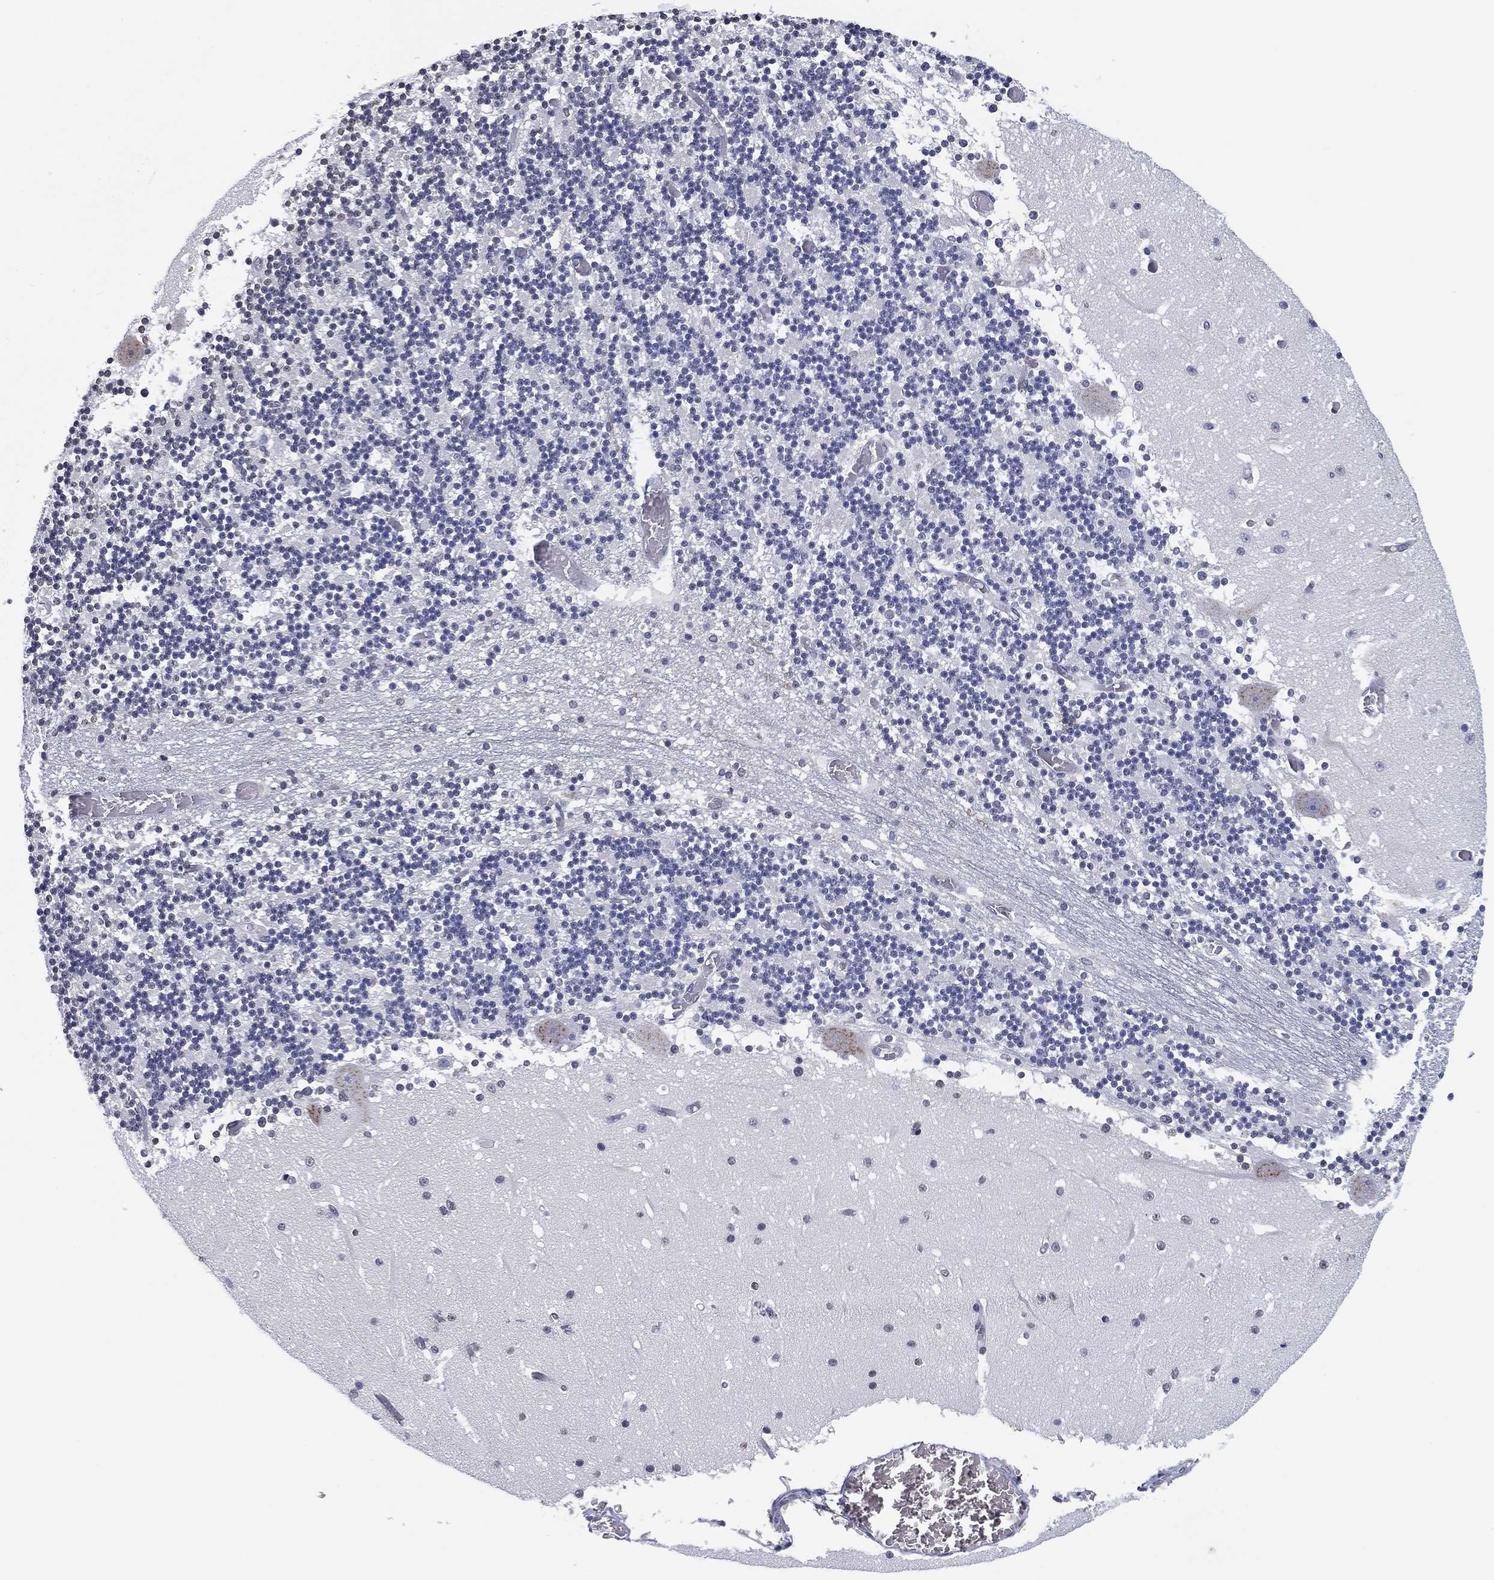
{"staining": {"intensity": "negative", "quantity": "none", "location": "none"}, "tissue": "cerebellum", "cell_type": "Cells in granular layer", "image_type": "normal", "snomed": [{"axis": "morphology", "description": "Normal tissue, NOS"}, {"axis": "topography", "description": "Cerebellum"}], "caption": "The histopathology image reveals no staining of cells in granular layer in unremarkable cerebellum.", "gene": "OTUB2", "patient": {"sex": "female", "age": 28}}